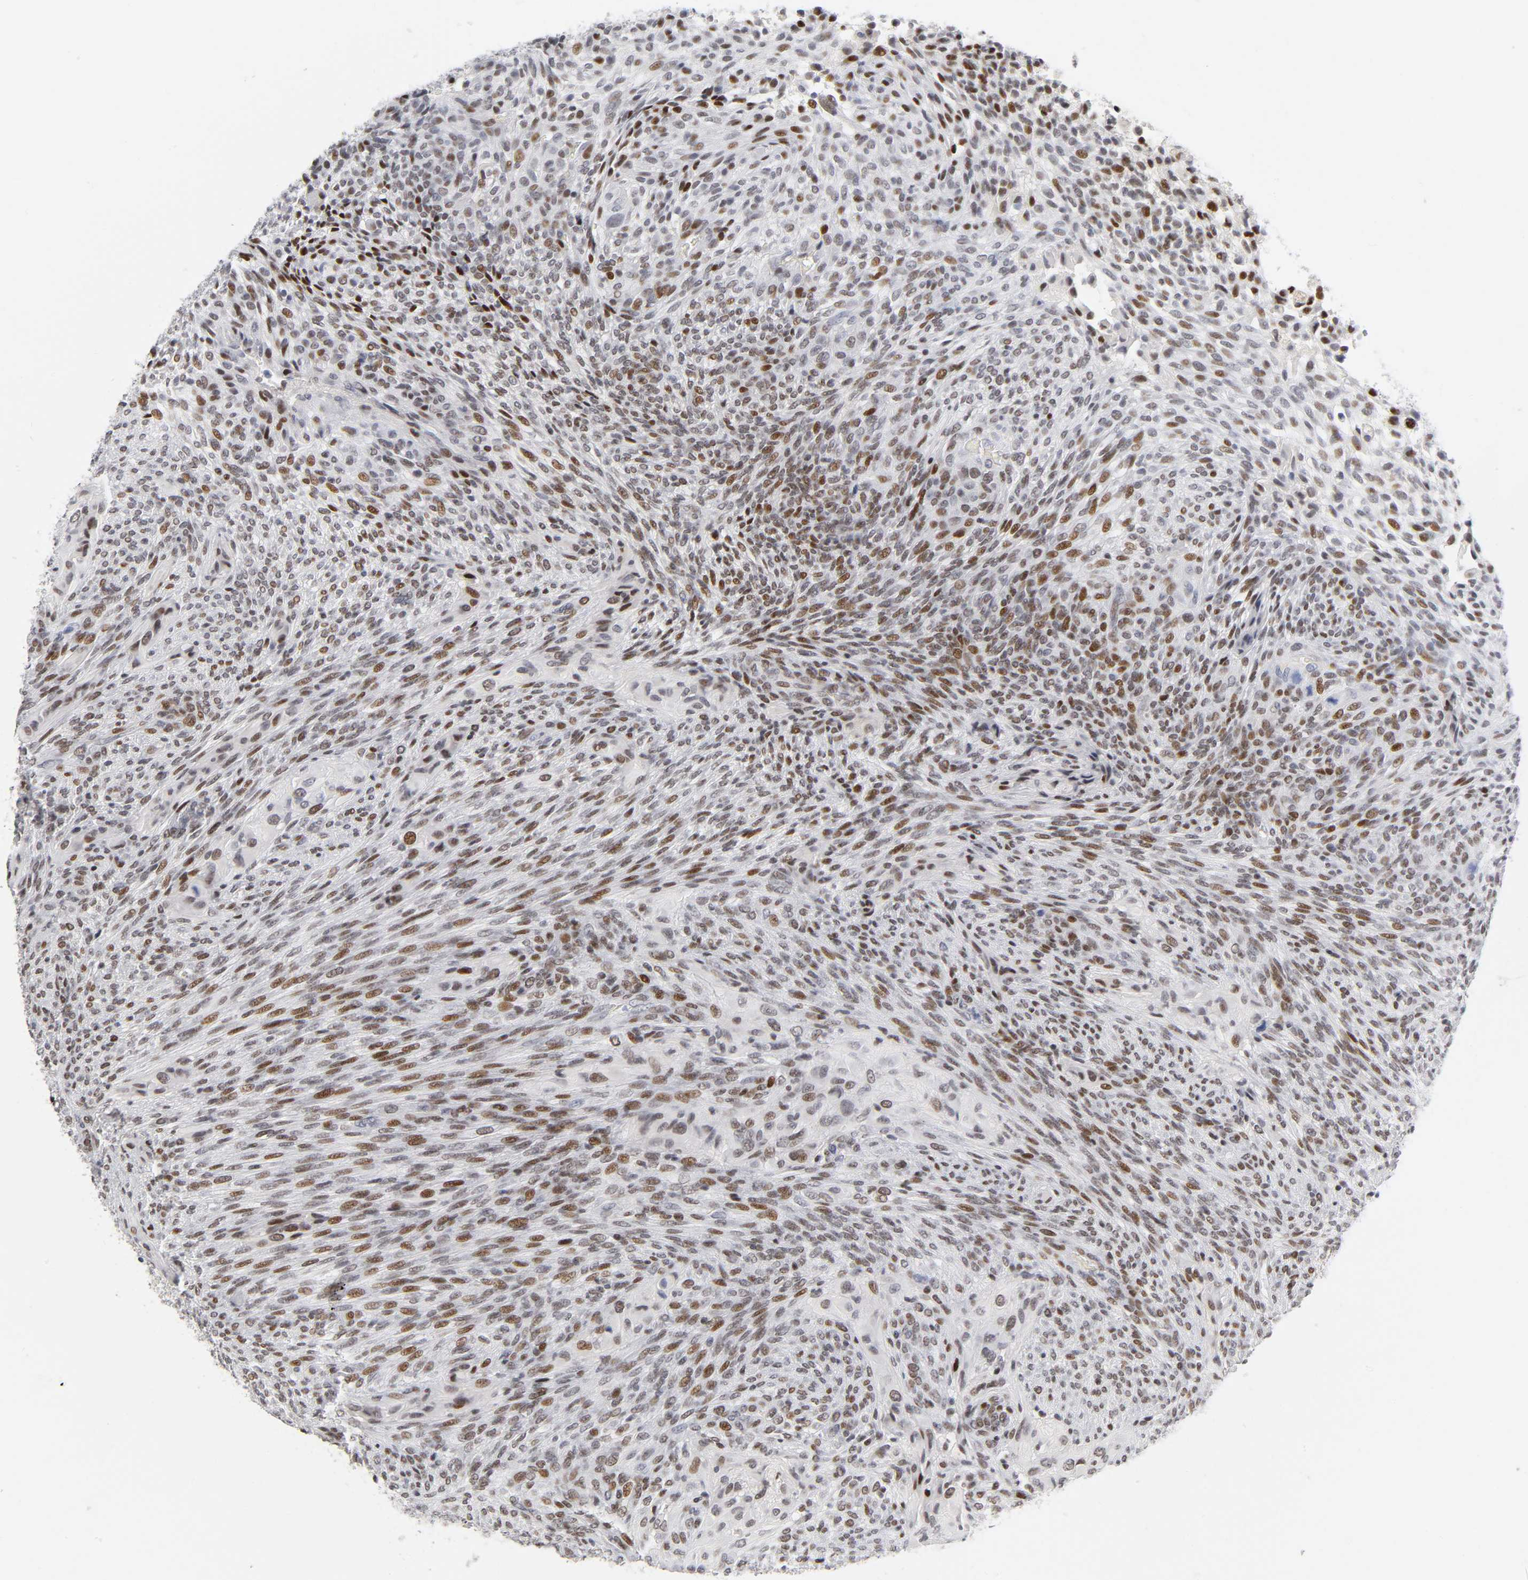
{"staining": {"intensity": "strong", "quantity": ">75%", "location": "nuclear"}, "tissue": "glioma", "cell_type": "Tumor cells", "image_type": "cancer", "snomed": [{"axis": "morphology", "description": "Glioma, malignant, High grade"}, {"axis": "topography", "description": "Cerebral cortex"}], "caption": "Immunohistochemistry photomicrograph of human glioma stained for a protein (brown), which reveals high levels of strong nuclear expression in approximately >75% of tumor cells.", "gene": "SP3", "patient": {"sex": "female", "age": 55}}